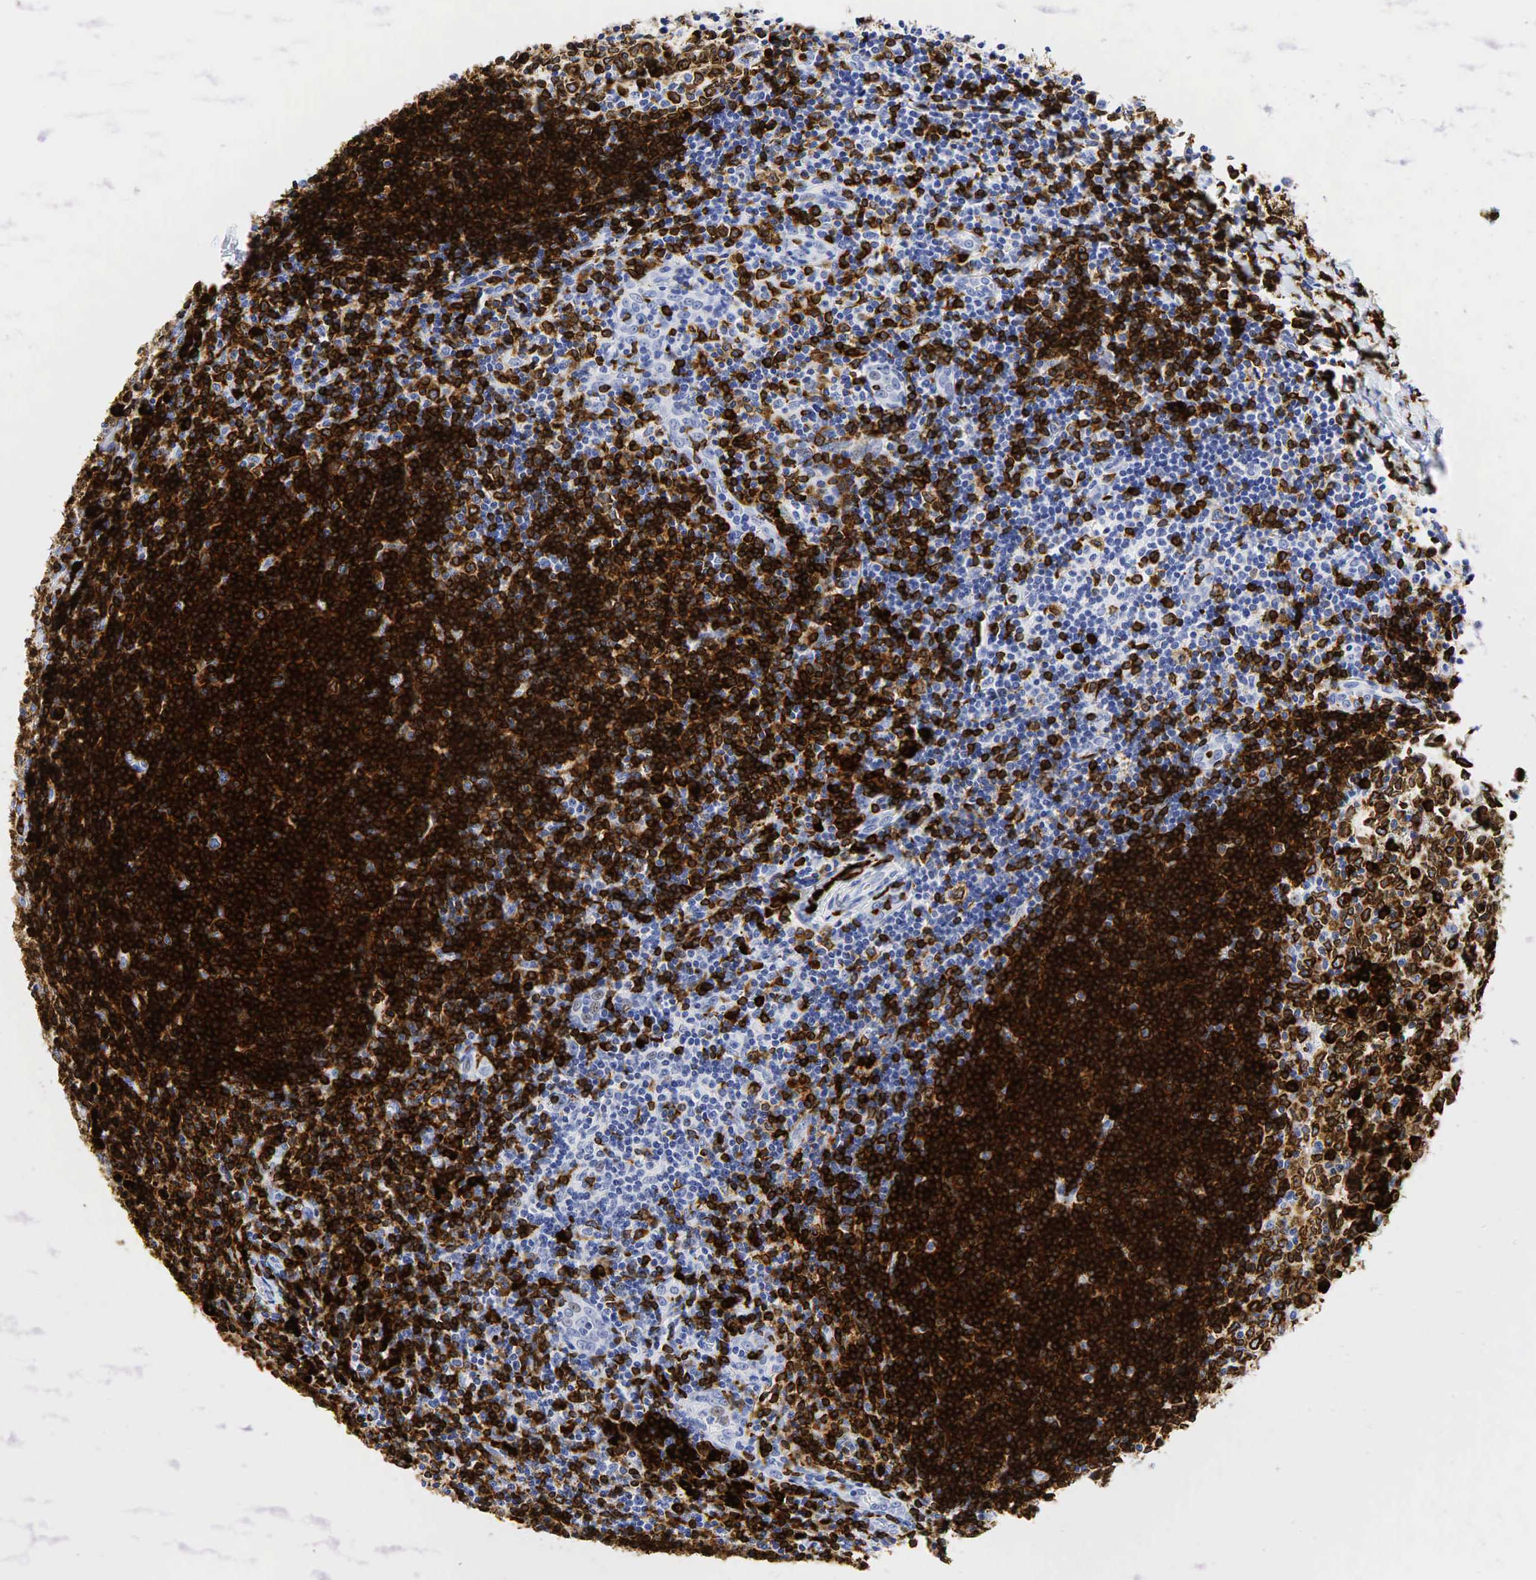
{"staining": {"intensity": "moderate", "quantity": "25%-75%", "location": "cytoplasmic/membranous"}, "tissue": "tonsil", "cell_type": "Germinal center cells", "image_type": "normal", "snomed": [{"axis": "morphology", "description": "Normal tissue, NOS"}, {"axis": "topography", "description": "Tonsil"}], "caption": "A histopathology image of human tonsil stained for a protein demonstrates moderate cytoplasmic/membranous brown staining in germinal center cells. The staining is performed using DAB (3,3'-diaminobenzidine) brown chromogen to label protein expression. The nuclei are counter-stained blue using hematoxylin.", "gene": "CD79A", "patient": {"sex": "female", "age": 41}}